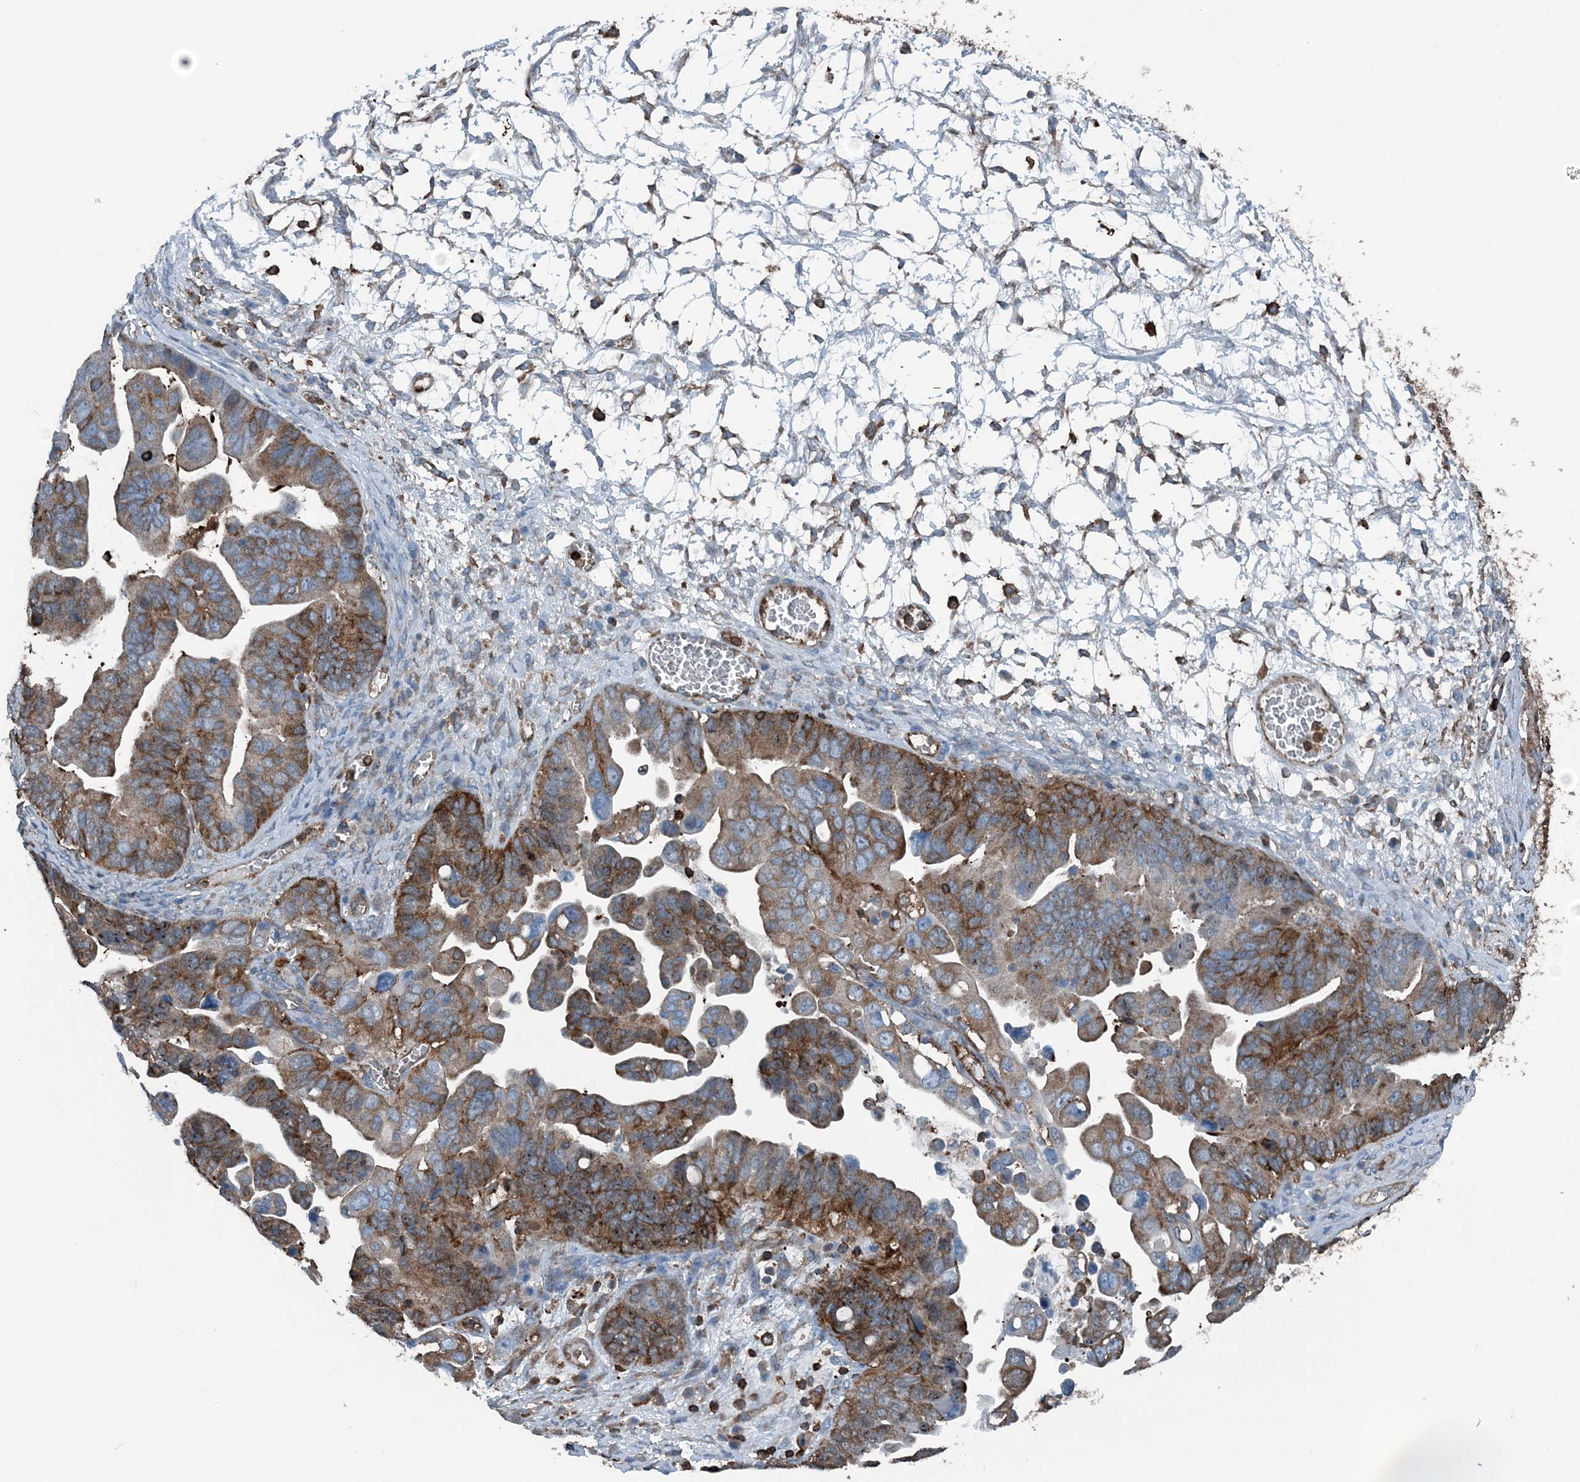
{"staining": {"intensity": "strong", "quantity": "25%-75%", "location": "cytoplasmic/membranous"}, "tissue": "ovarian cancer", "cell_type": "Tumor cells", "image_type": "cancer", "snomed": [{"axis": "morphology", "description": "Cystadenocarcinoma, serous, NOS"}, {"axis": "topography", "description": "Ovary"}], "caption": "Immunohistochemistry micrograph of neoplastic tissue: ovarian cancer stained using immunohistochemistry (IHC) reveals high levels of strong protein expression localized specifically in the cytoplasmic/membranous of tumor cells, appearing as a cytoplasmic/membranous brown color.", "gene": "CFL1", "patient": {"sex": "female", "age": 56}}